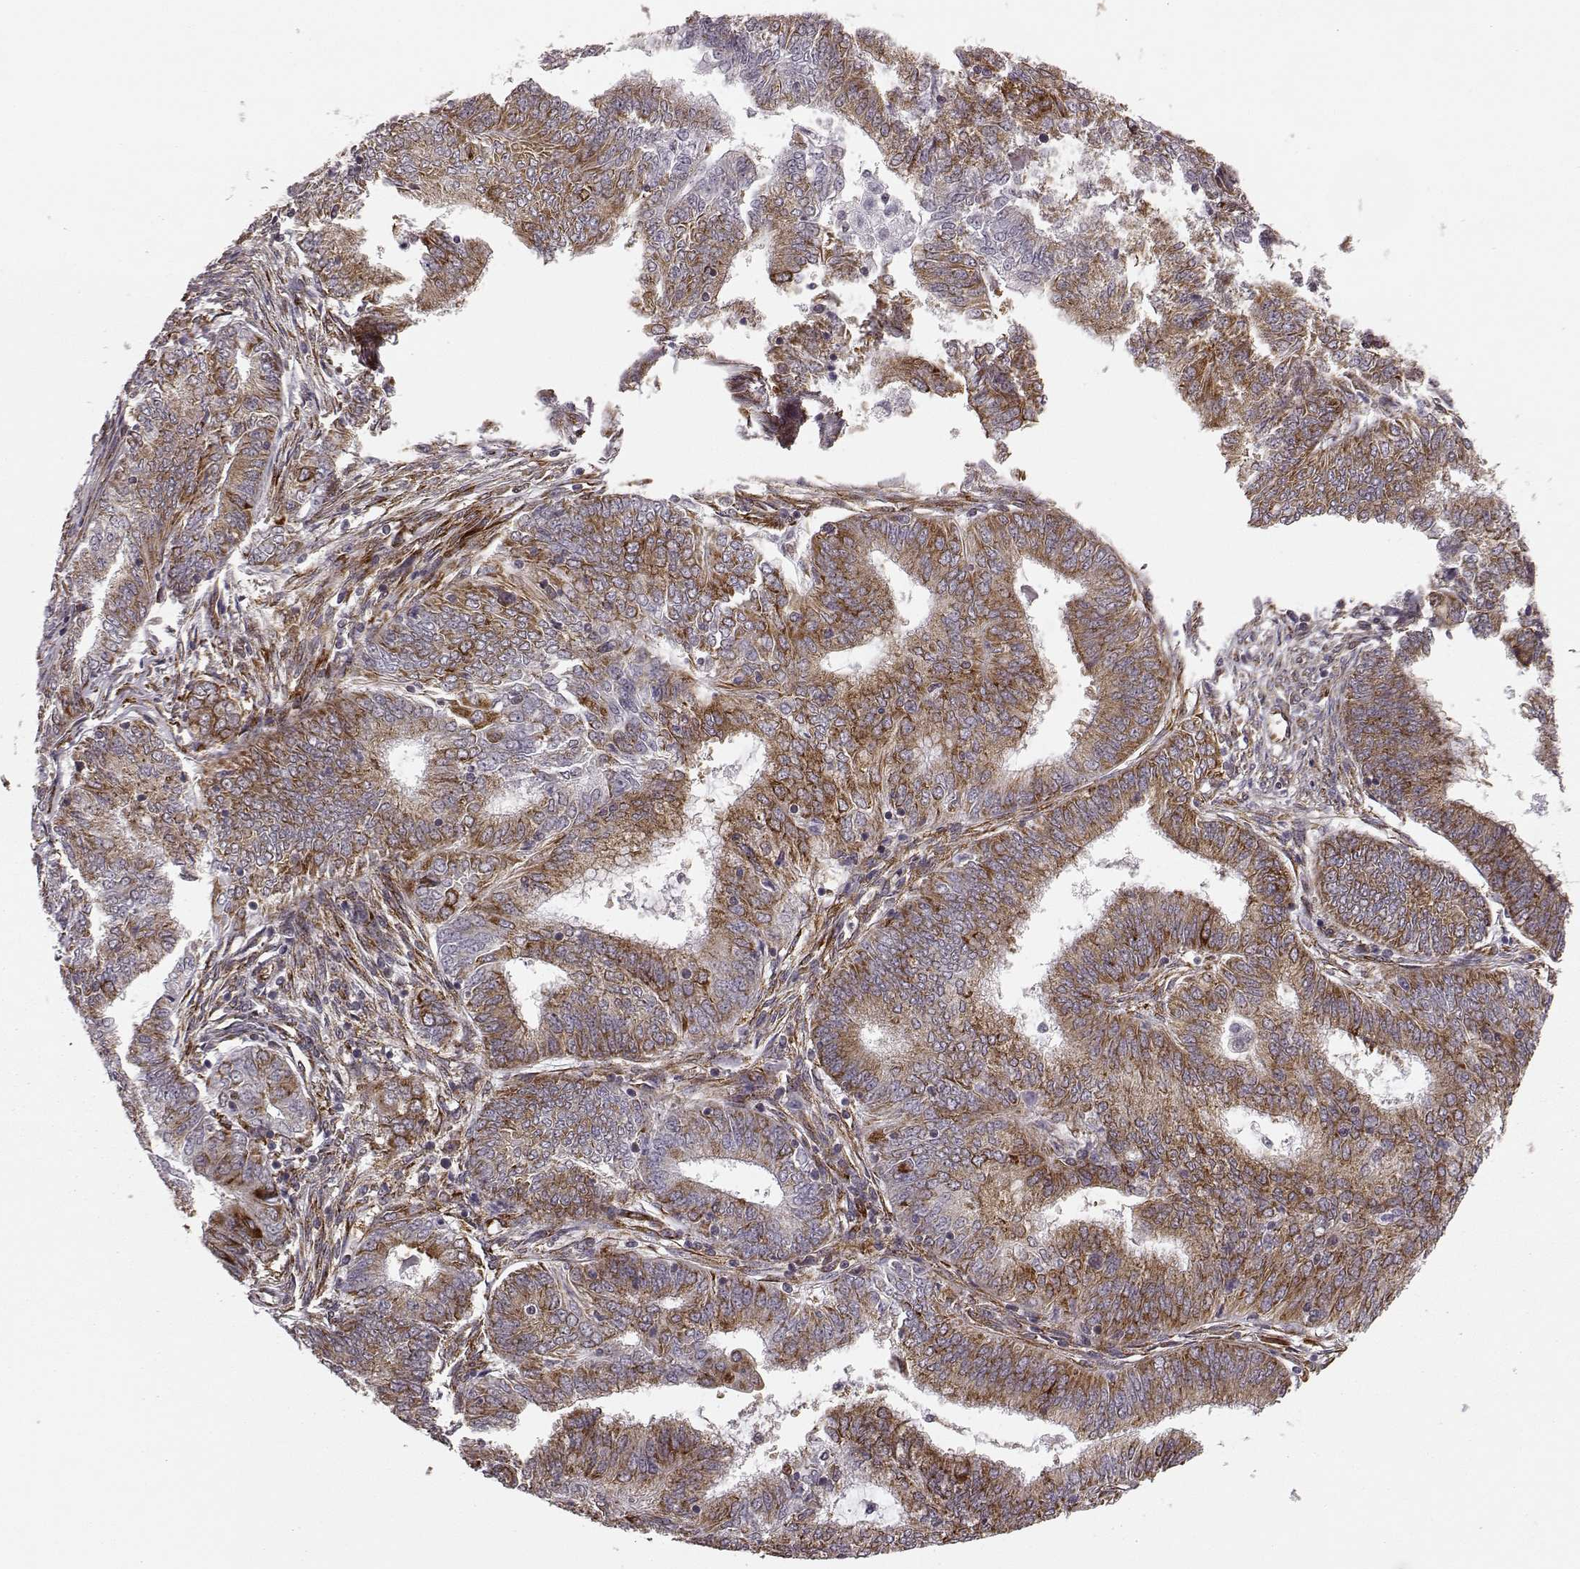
{"staining": {"intensity": "moderate", "quantity": "25%-75%", "location": "cytoplasmic/membranous"}, "tissue": "endometrial cancer", "cell_type": "Tumor cells", "image_type": "cancer", "snomed": [{"axis": "morphology", "description": "Adenocarcinoma, NOS"}, {"axis": "topography", "description": "Endometrium"}], "caption": "Endometrial cancer stained for a protein reveals moderate cytoplasmic/membranous positivity in tumor cells.", "gene": "TMEM14A", "patient": {"sex": "female", "age": 62}}